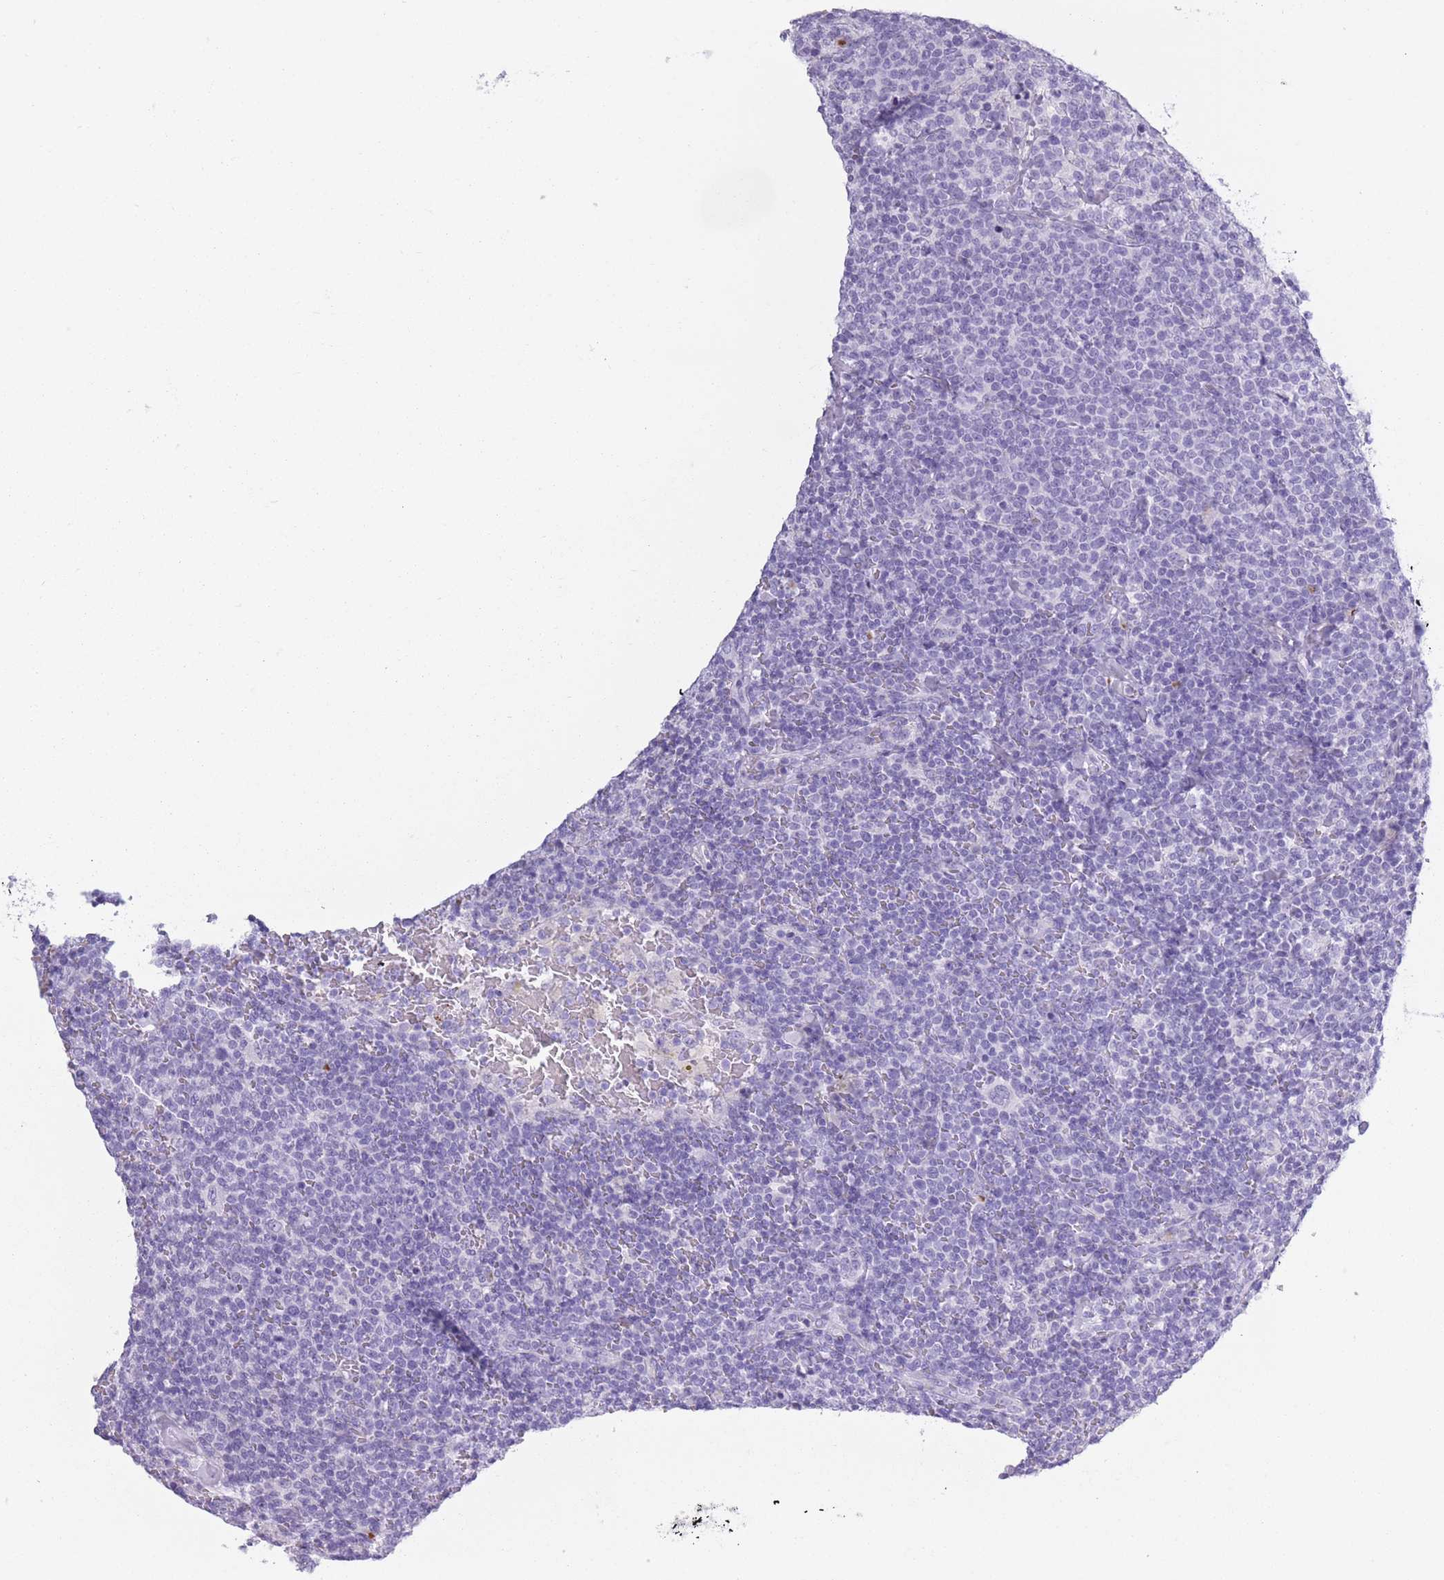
{"staining": {"intensity": "negative", "quantity": "none", "location": "none"}, "tissue": "lymphoma", "cell_type": "Tumor cells", "image_type": "cancer", "snomed": [{"axis": "morphology", "description": "Malignant lymphoma, non-Hodgkin's type, High grade"}, {"axis": "topography", "description": "Lymph node"}], "caption": "DAB (3,3'-diaminobenzidine) immunohistochemical staining of lymphoma reveals no significant expression in tumor cells.", "gene": "OR7C1", "patient": {"sex": "male", "age": 61}}